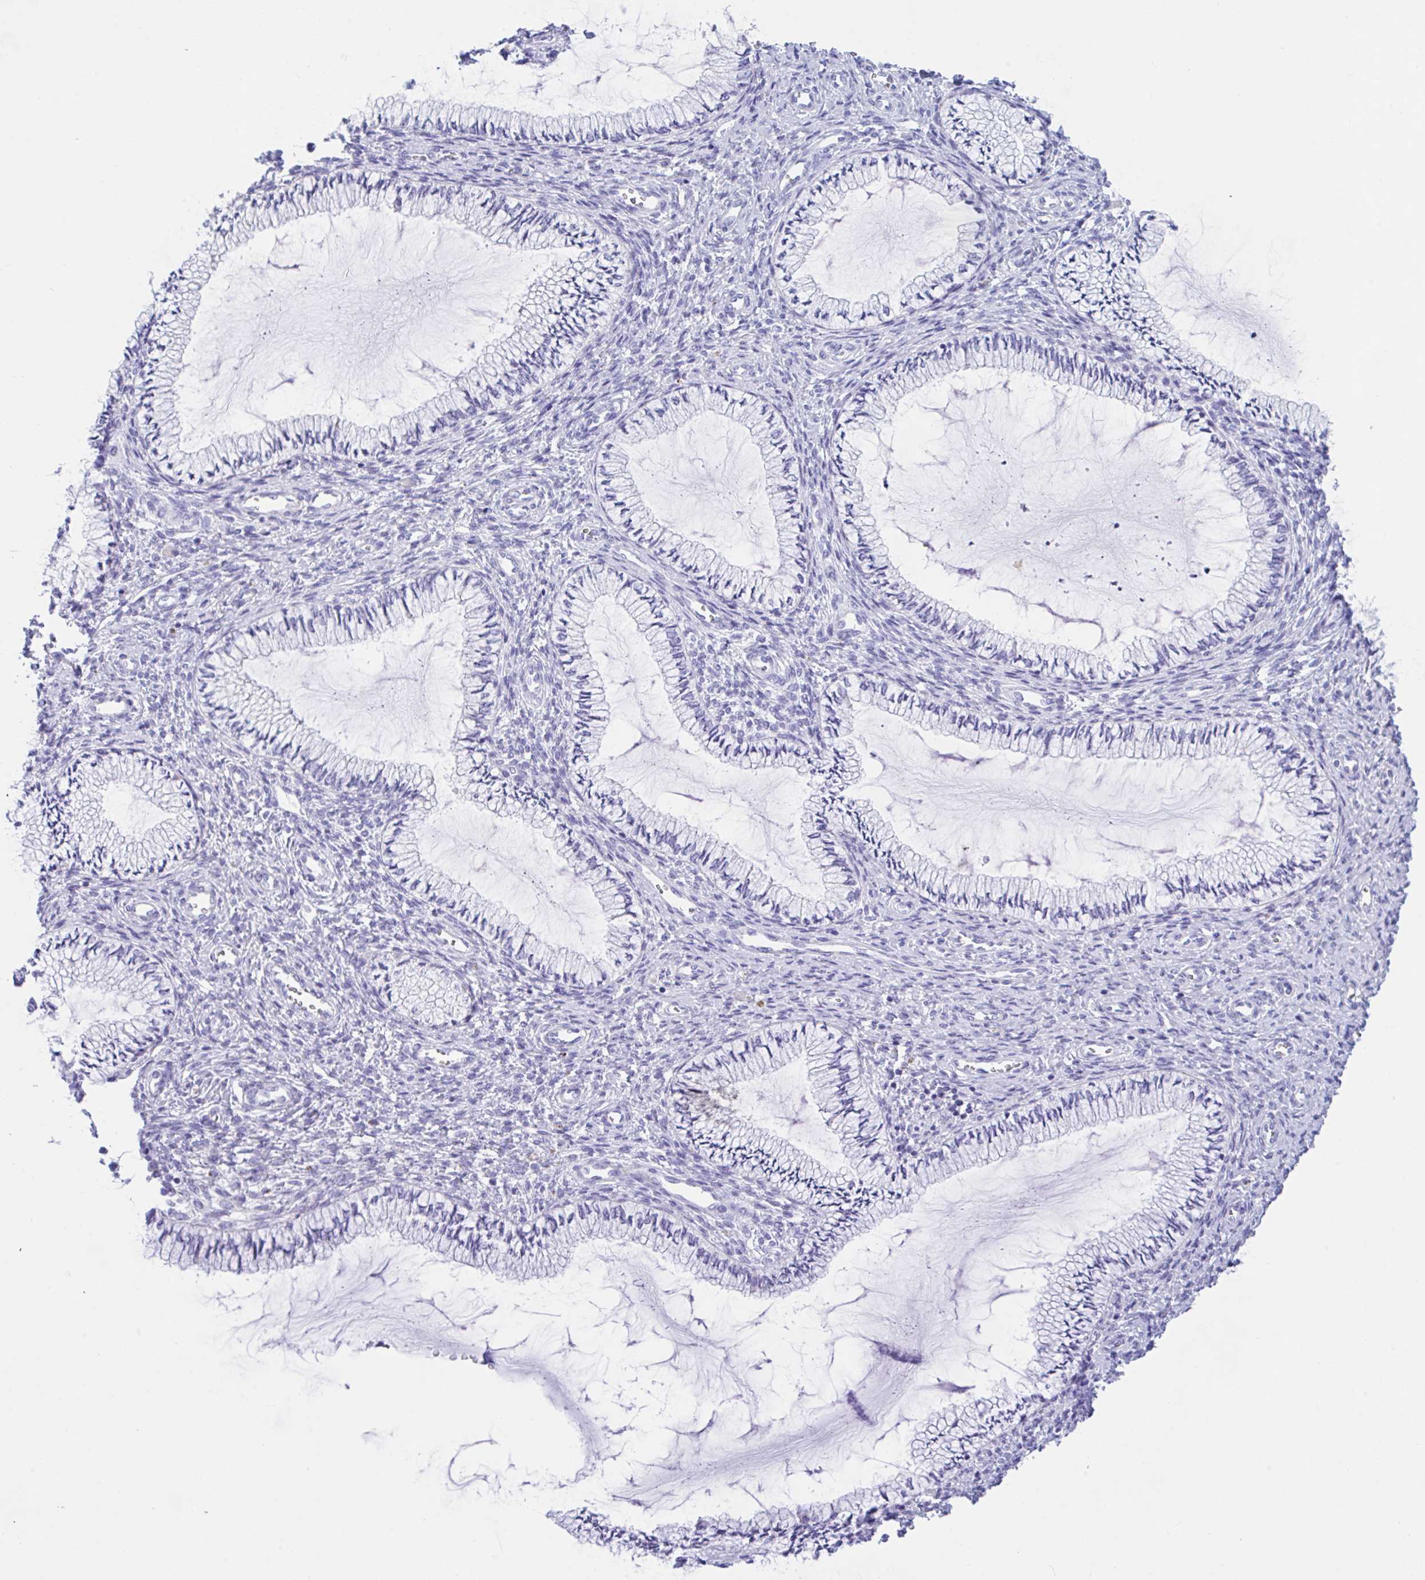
{"staining": {"intensity": "negative", "quantity": "none", "location": "none"}, "tissue": "cervix", "cell_type": "Glandular cells", "image_type": "normal", "snomed": [{"axis": "morphology", "description": "Normal tissue, NOS"}, {"axis": "topography", "description": "Cervix"}], "caption": "Glandular cells are negative for protein expression in unremarkable human cervix. (DAB (3,3'-diaminobenzidine) IHC, high magnification).", "gene": "NDUFAF8", "patient": {"sex": "female", "age": 24}}